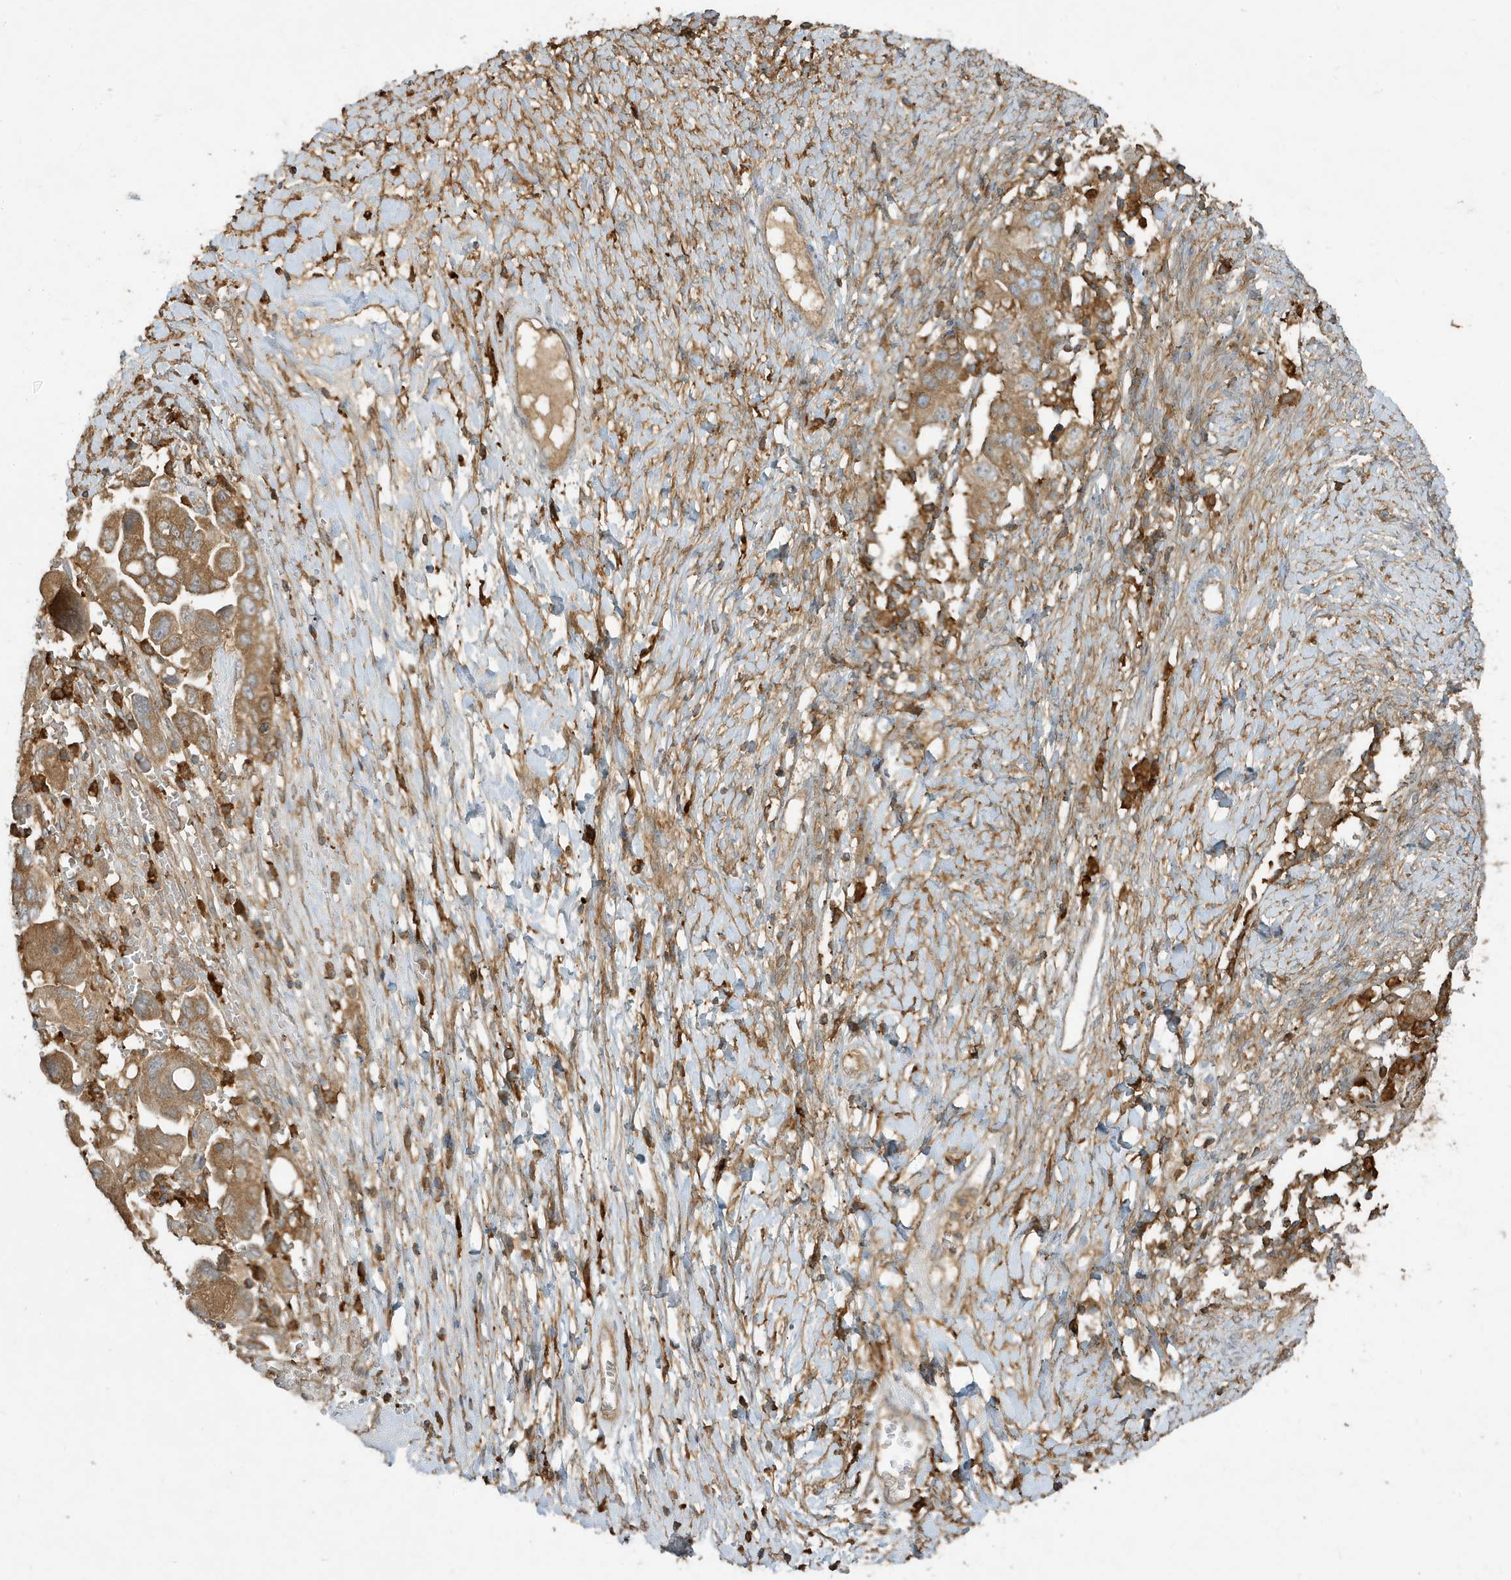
{"staining": {"intensity": "moderate", "quantity": ">75%", "location": "cytoplasmic/membranous"}, "tissue": "ovarian cancer", "cell_type": "Tumor cells", "image_type": "cancer", "snomed": [{"axis": "morphology", "description": "Carcinoma, NOS"}, {"axis": "morphology", "description": "Cystadenocarcinoma, serous, NOS"}, {"axis": "topography", "description": "Ovary"}], "caption": "Brown immunohistochemical staining in human ovarian cancer (carcinoma) exhibits moderate cytoplasmic/membranous positivity in about >75% of tumor cells.", "gene": "ABTB1", "patient": {"sex": "female", "age": 69}}